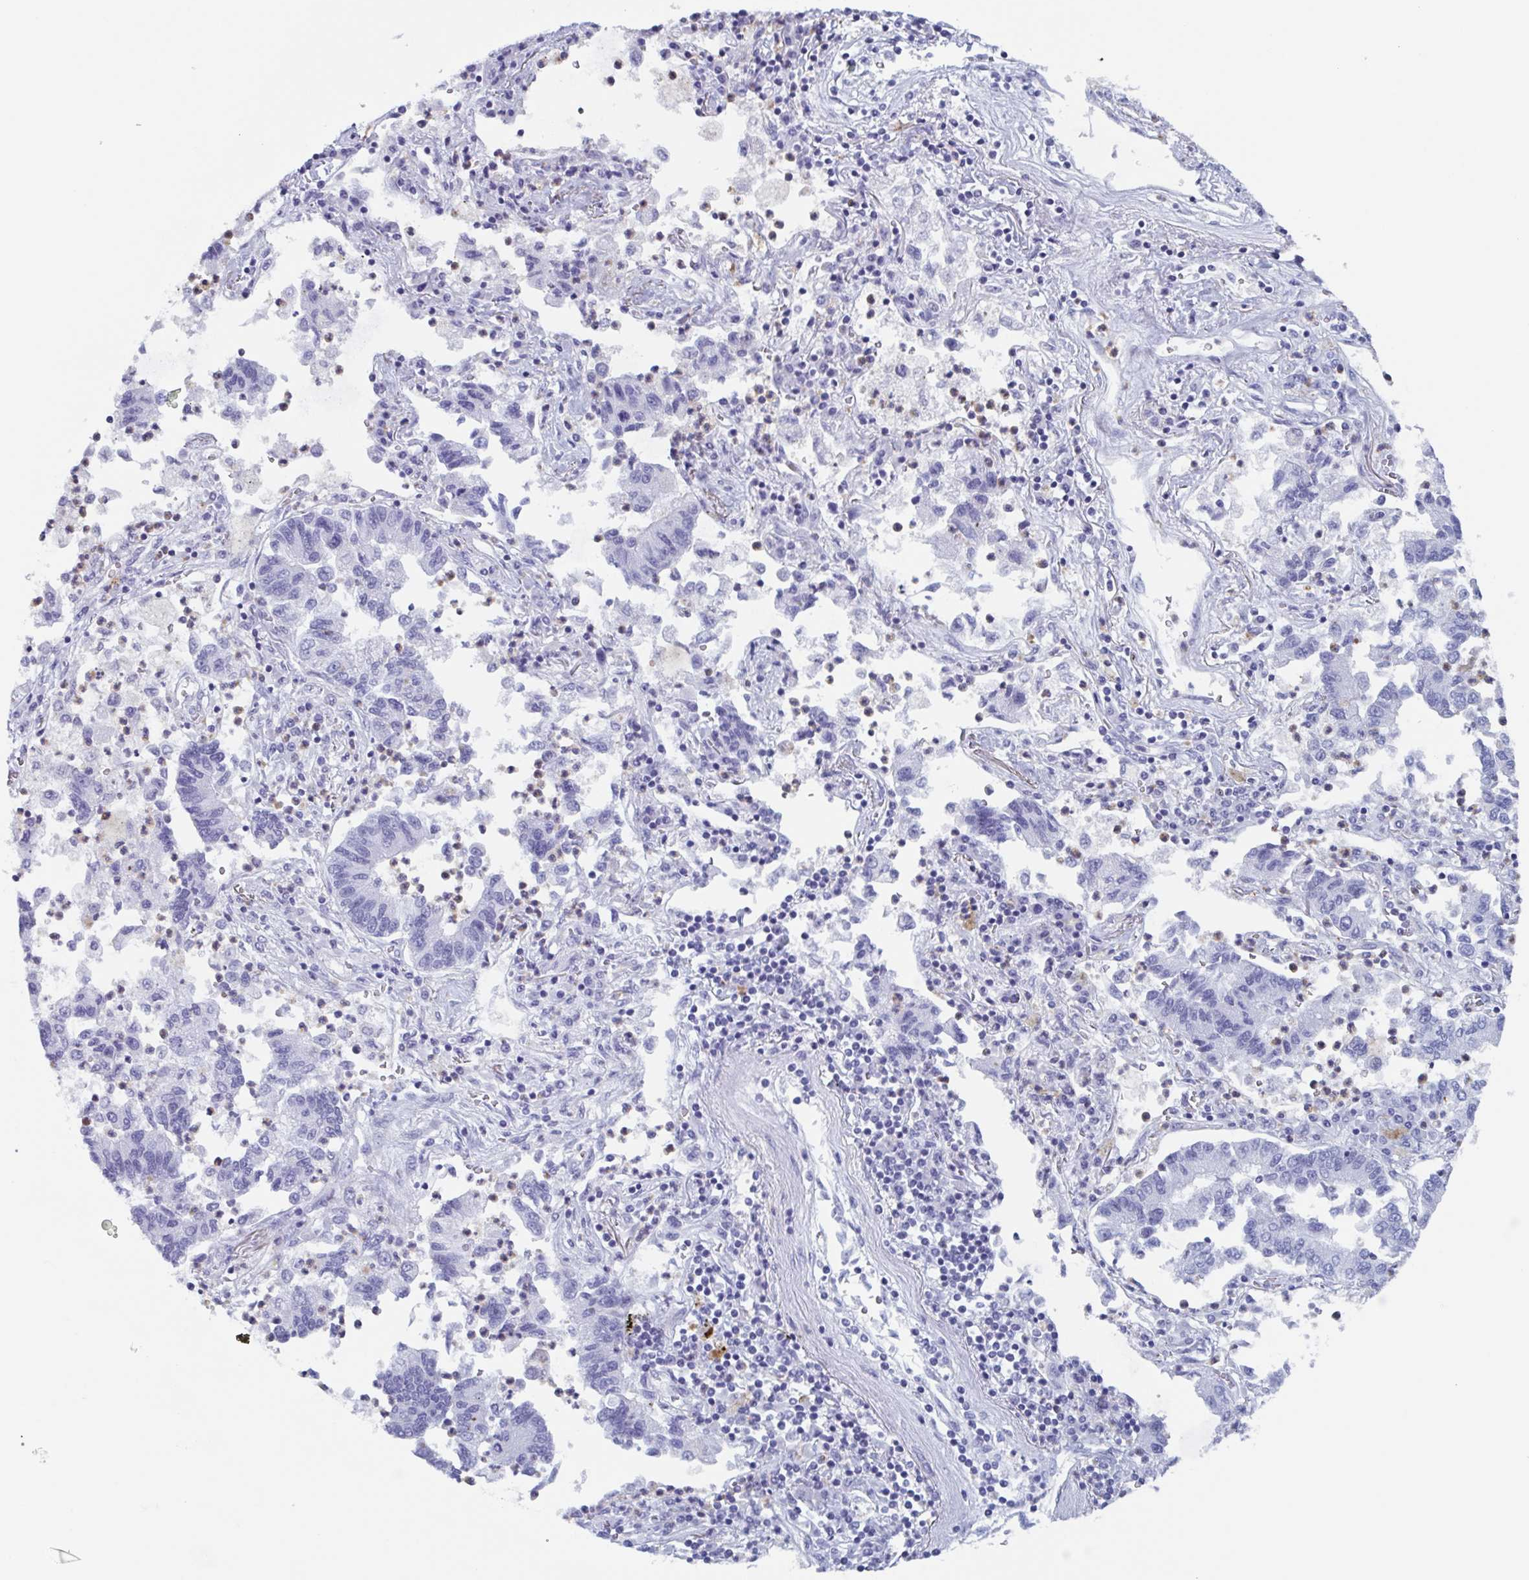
{"staining": {"intensity": "negative", "quantity": "none", "location": "none"}, "tissue": "lung cancer", "cell_type": "Tumor cells", "image_type": "cancer", "snomed": [{"axis": "morphology", "description": "Adenocarcinoma, NOS"}, {"axis": "topography", "description": "Lung"}], "caption": "This is a histopathology image of immunohistochemistry staining of lung cancer (adenocarcinoma), which shows no positivity in tumor cells. The staining is performed using DAB brown chromogen with nuclei counter-stained in using hematoxylin.", "gene": "BPI", "patient": {"sex": "female", "age": 57}}